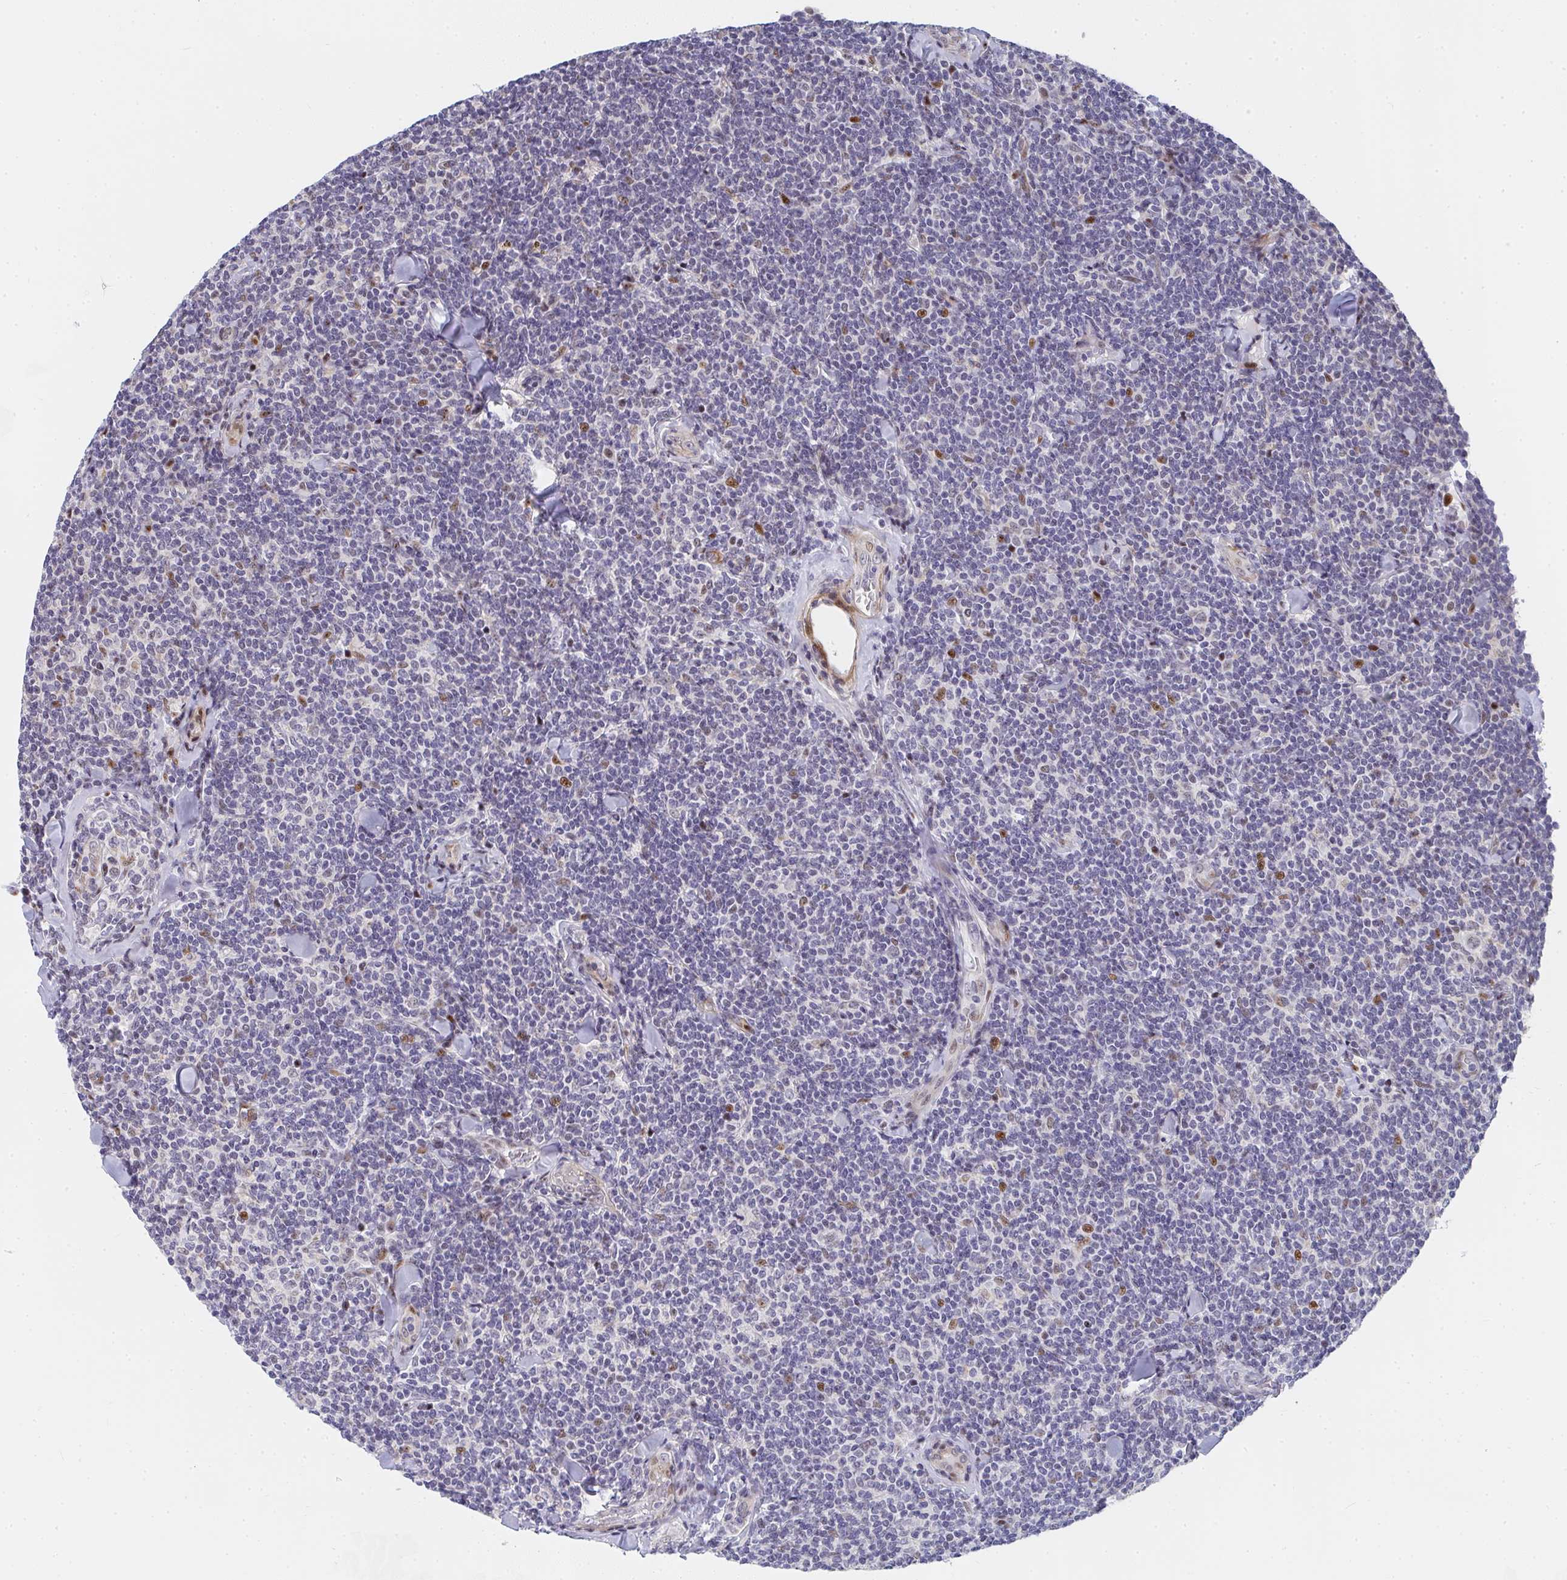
{"staining": {"intensity": "moderate", "quantity": "<25%", "location": "nuclear"}, "tissue": "lymphoma", "cell_type": "Tumor cells", "image_type": "cancer", "snomed": [{"axis": "morphology", "description": "Malignant lymphoma, non-Hodgkin's type, Low grade"}, {"axis": "topography", "description": "Lymph node"}], "caption": "Immunohistochemical staining of lymphoma demonstrates moderate nuclear protein positivity in about <25% of tumor cells.", "gene": "ZIC3", "patient": {"sex": "female", "age": 56}}